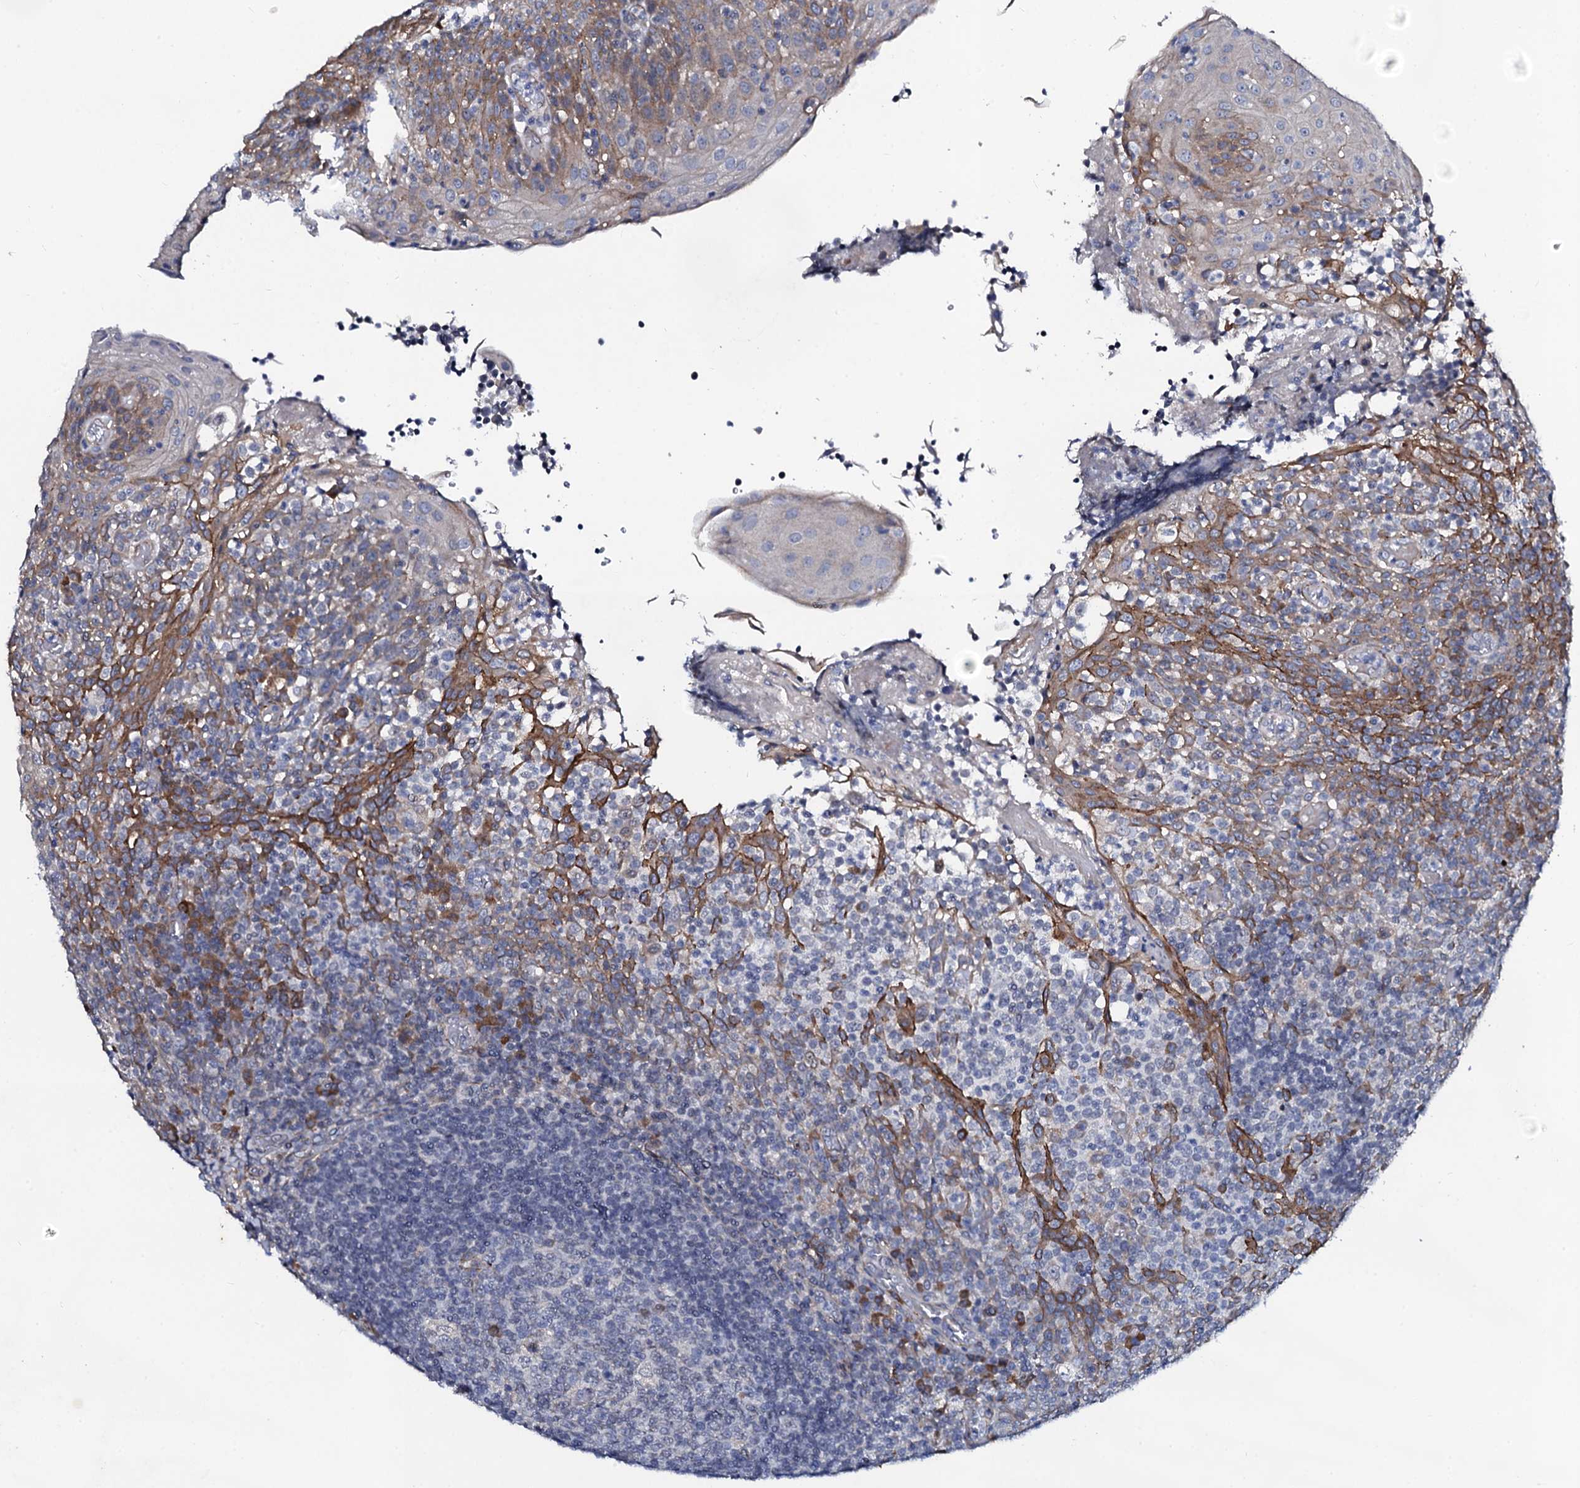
{"staining": {"intensity": "moderate", "quantity": "<25%", "location": "cytoplasmic/membranous"}, "tissue": "tonsil", "cell_type": "Germinal center cells", "image_type": "normal", "snomed": [{"axis": "morphology", "description": "Normal tissue, NOS"}, {"axis": "topography", "description": "Tonsil"}], "caption": "Approximately <25% of germinal center cells in normal tonsil show moderate cytoplasmic/membranous protein staining as visualized by brown immunohistochemical staining.", "gene": "GPR176", "patient": {"sex": "female", "age": 19}}